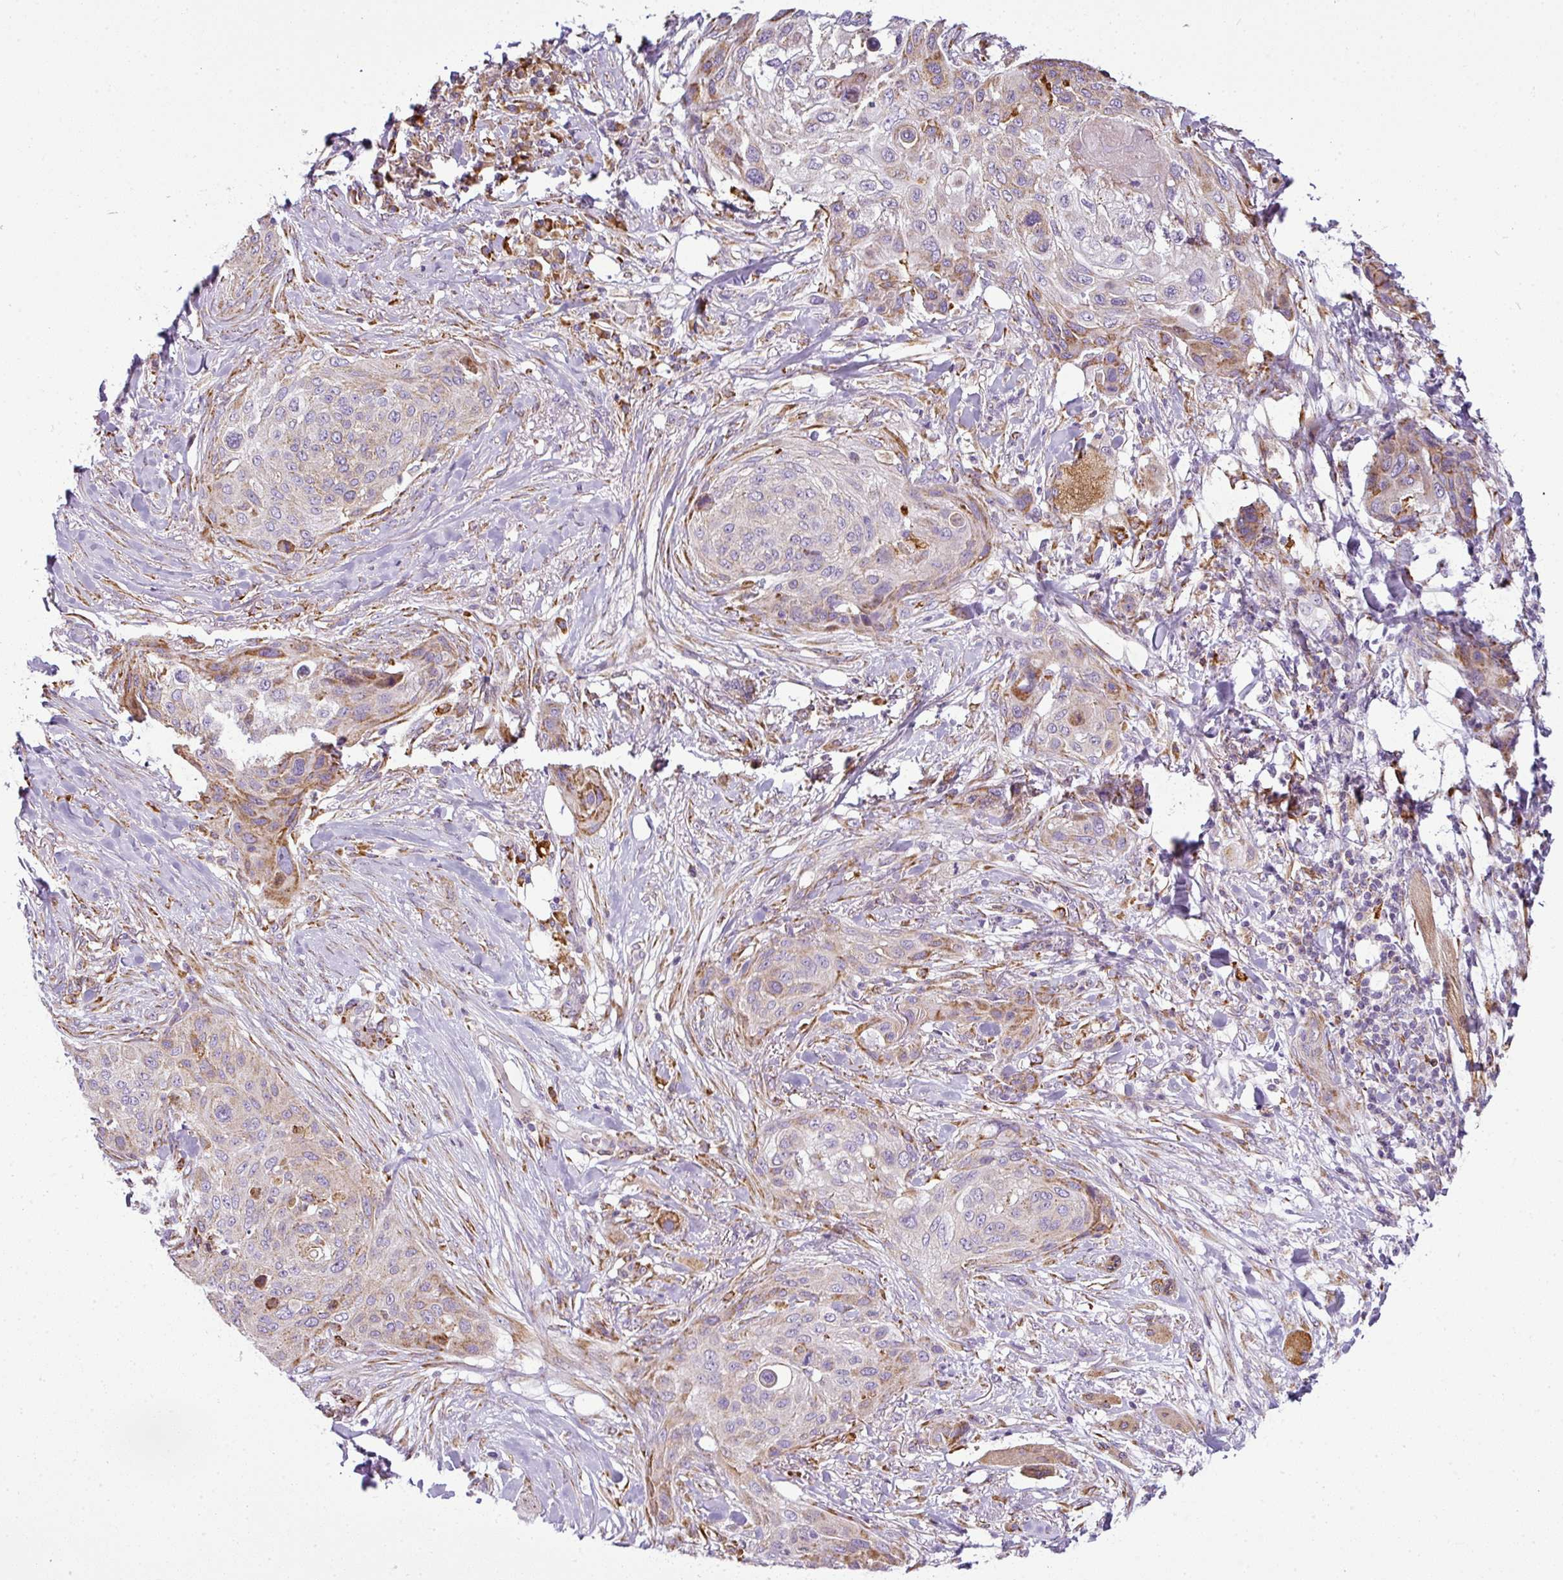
{"staining": {"intensity": "weak", "quantity": "<25%", "location": "cytoplasmic/membranous"}, "tissue": "skin cancer", "cell_type": "Tumor cells", "image_type": "cancer", "snomed": [{"axis": "morphology", "description": "Squamous cell carcinoma, NOS"}, {"axis": "topography", "description": "Skin"}], "caption": "A photomicrograph of human skin cancer (squamous cell carcinoma) is negative for staining in tumor cells.", "gene": "ANKRD18A", "patient": {"sex": "female", "age": 87}}